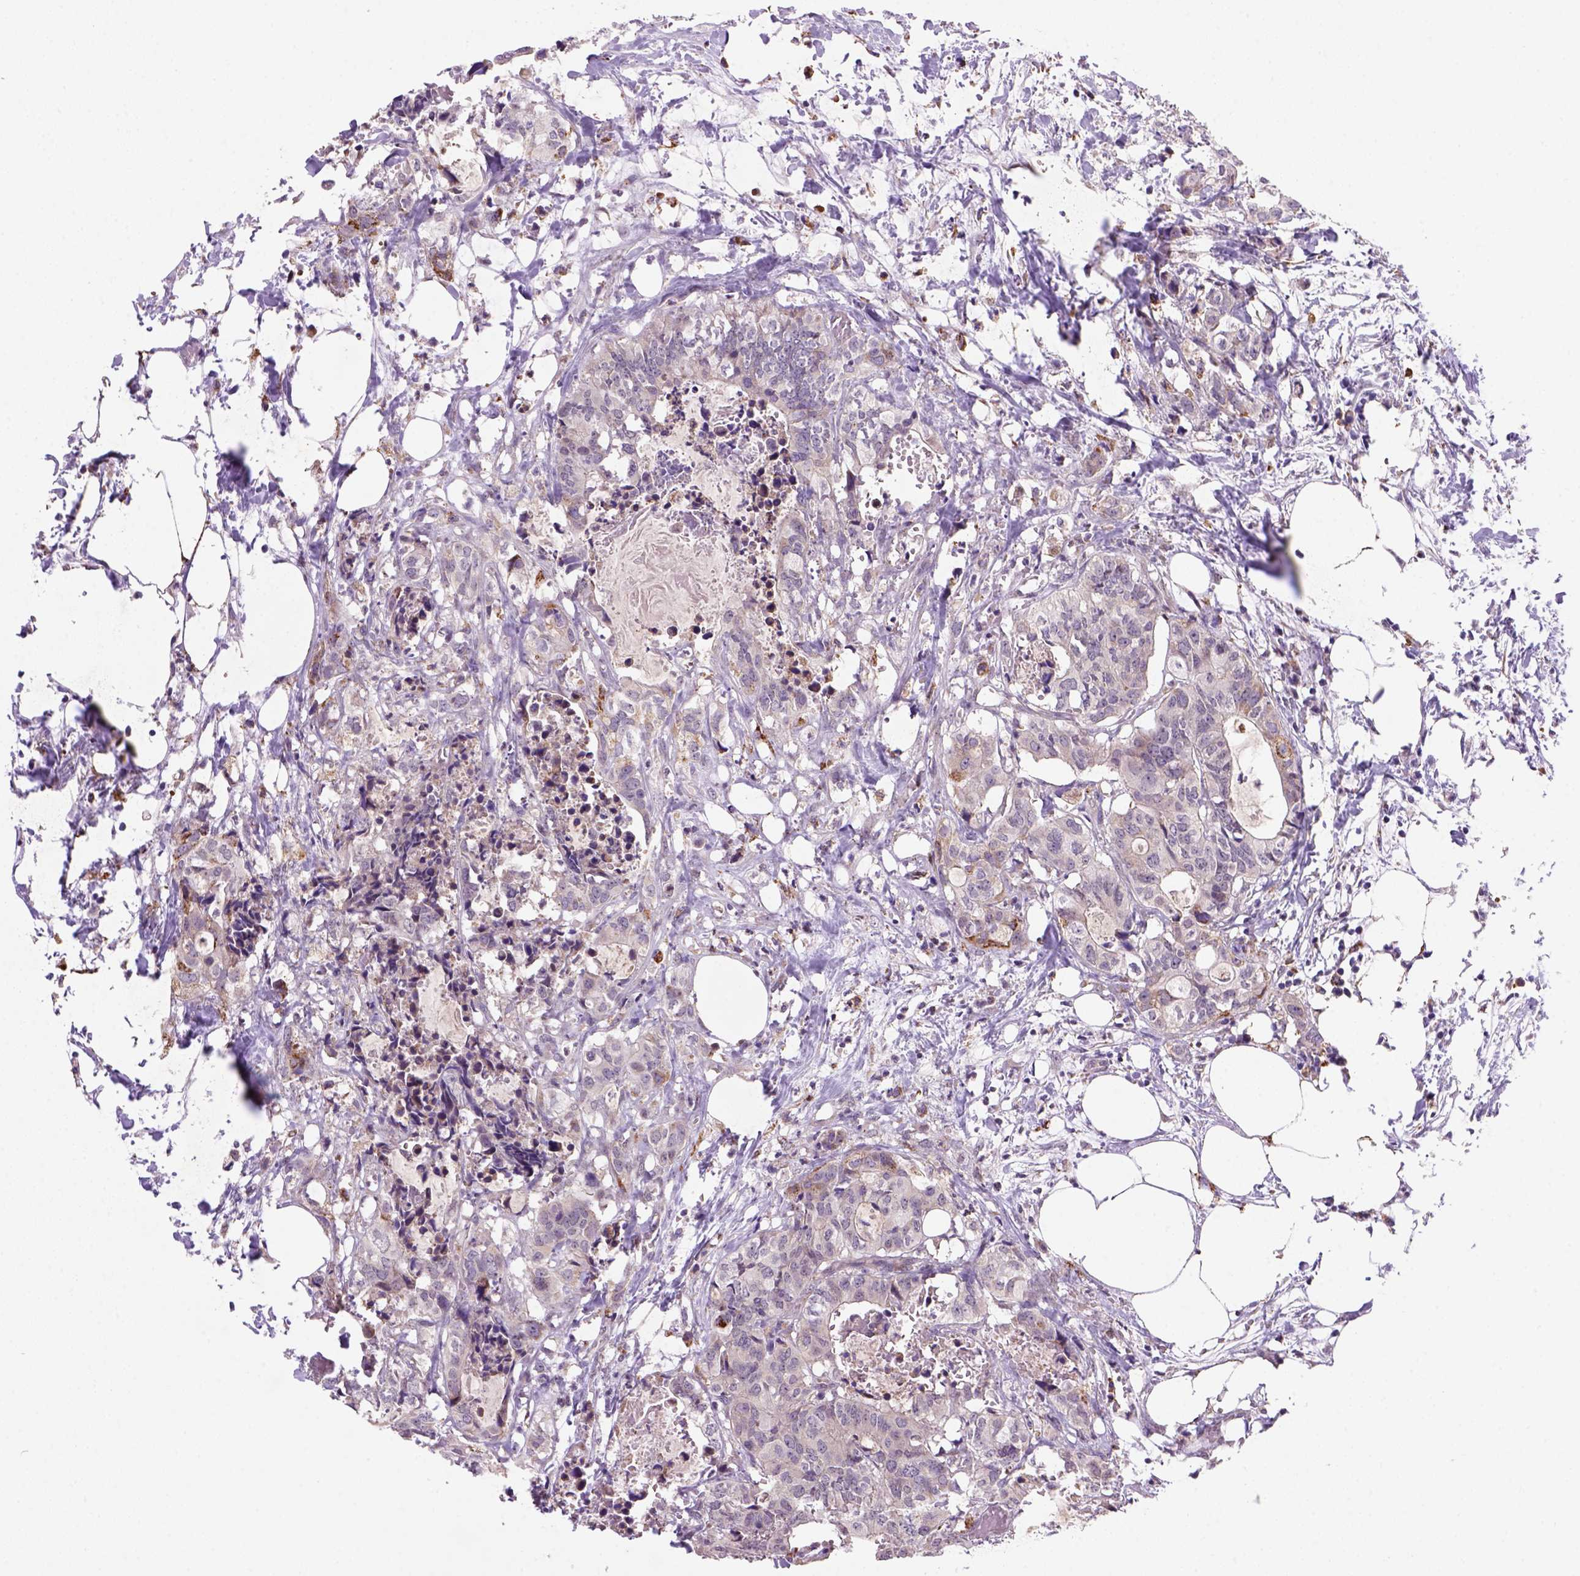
{"staining": {"intensity": "moderate", "quantity": "<25%", "location": "cytoplasmic/membranous"}, "tissue": "colorectal cancer", "cell_type": "Tumor cells", "image_type": "cancer", "snomed": [{"axis": "morphology", "description": "Adenocarcinoma, NOS"}, {"axis": "topography", "description": "Colon"}, {"axis": "topography", "description": "Rectum"}], "caption": "DAB (3,3'-diaminobenzidine) immunohistochemical staining of human colorectal cancer demonstrates moderate cytoplasmic/membranous protein positivity in approximately <25% of tumor cells.", "gene": "FZD7", "patient": {"sex": "male", "age": 57}}